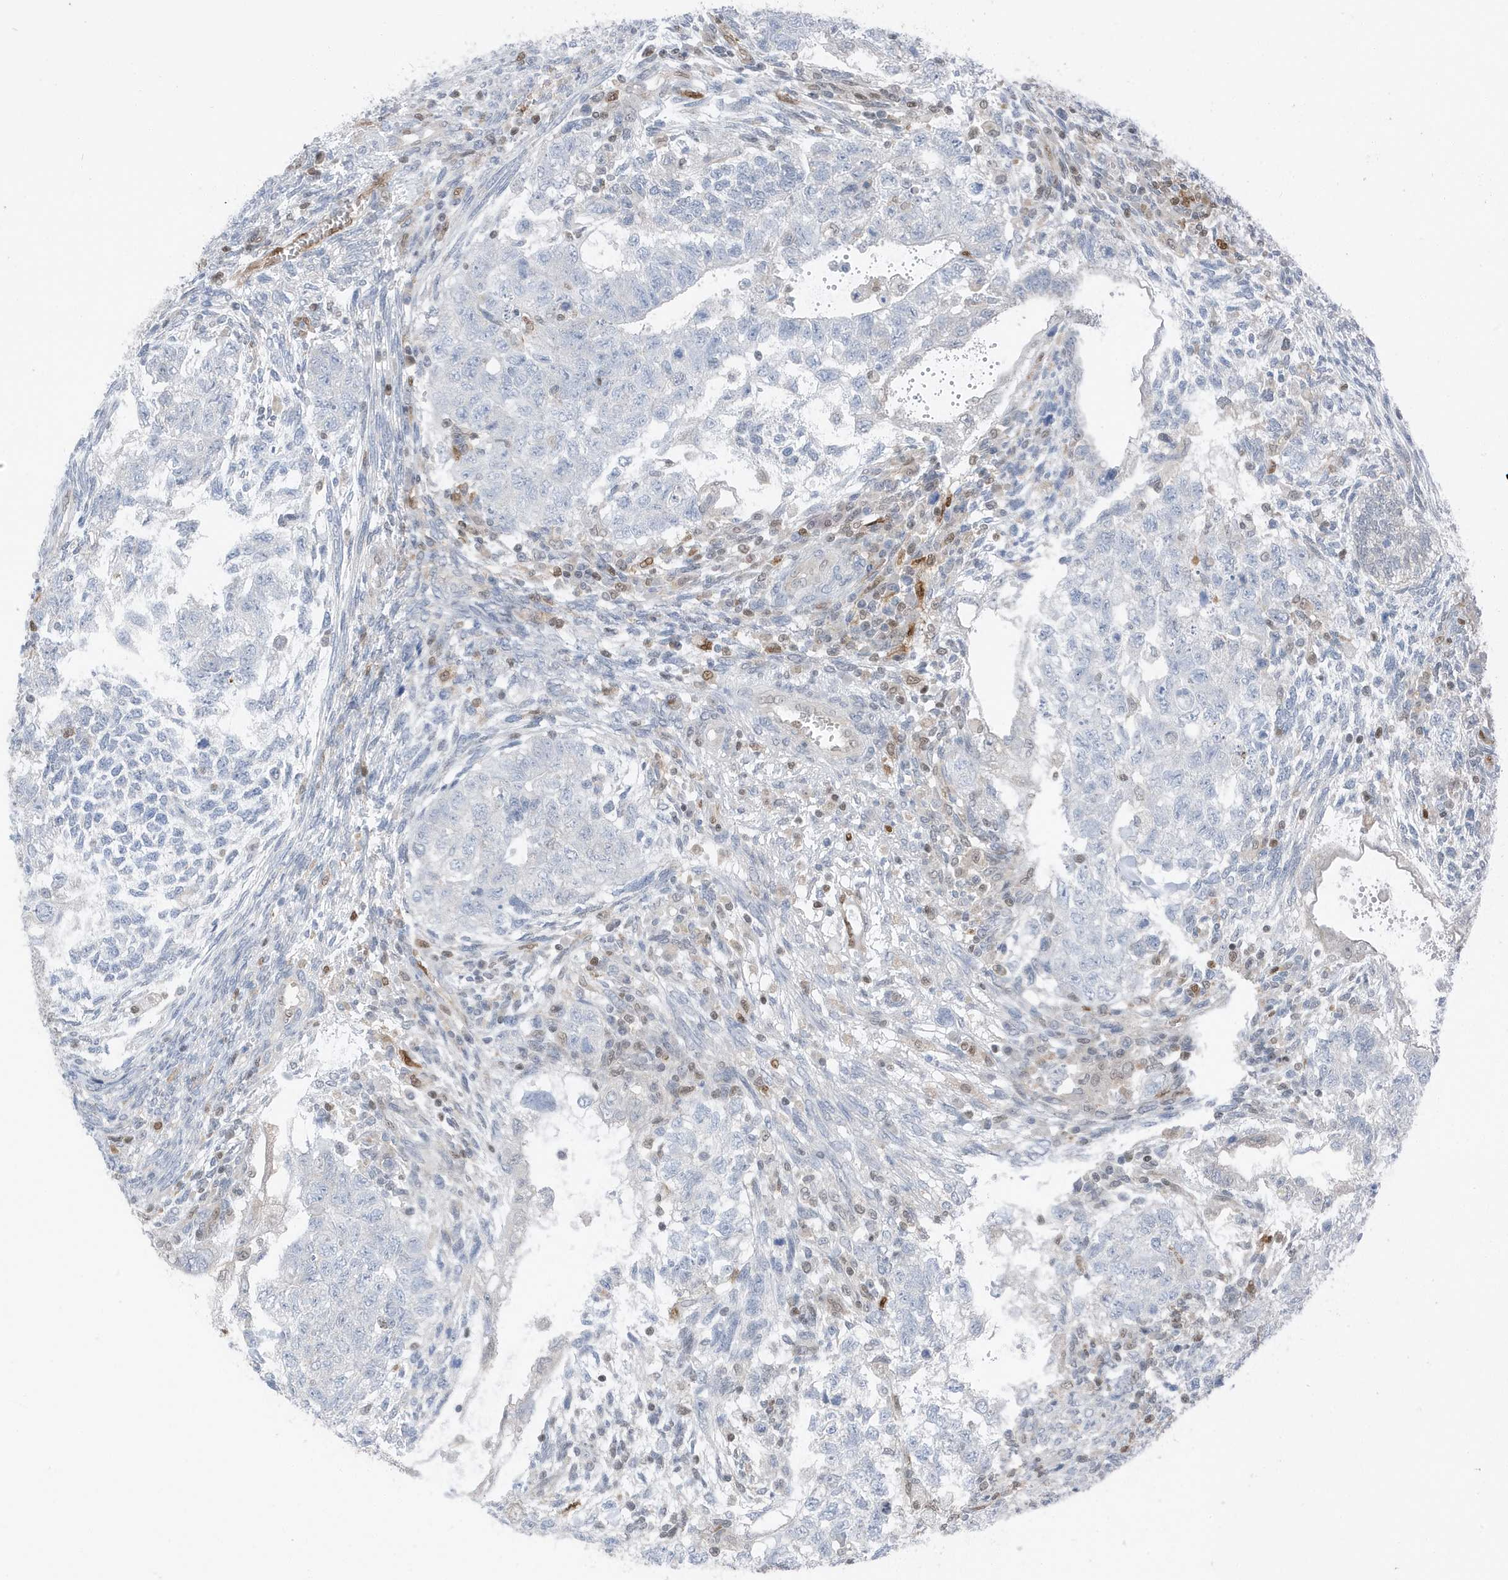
{"staining": {"intensity": "negative", "quantity": "none", "location": "none"}, "tissue": "testis cancer", "cell_type": "Tumor cells", "image_type": "cancer", "snomed": [{"axis": "morphology", "description": "Carcinoma, Embryonal, NOS"}, {"axis": "topography", "description": "Testis"}], "caption": "Tumor cells show no significant protein expression in embryonal carcinoma (testis).", "gene": "NCOA7", "patient": {"sex": "male", "age": 37}}